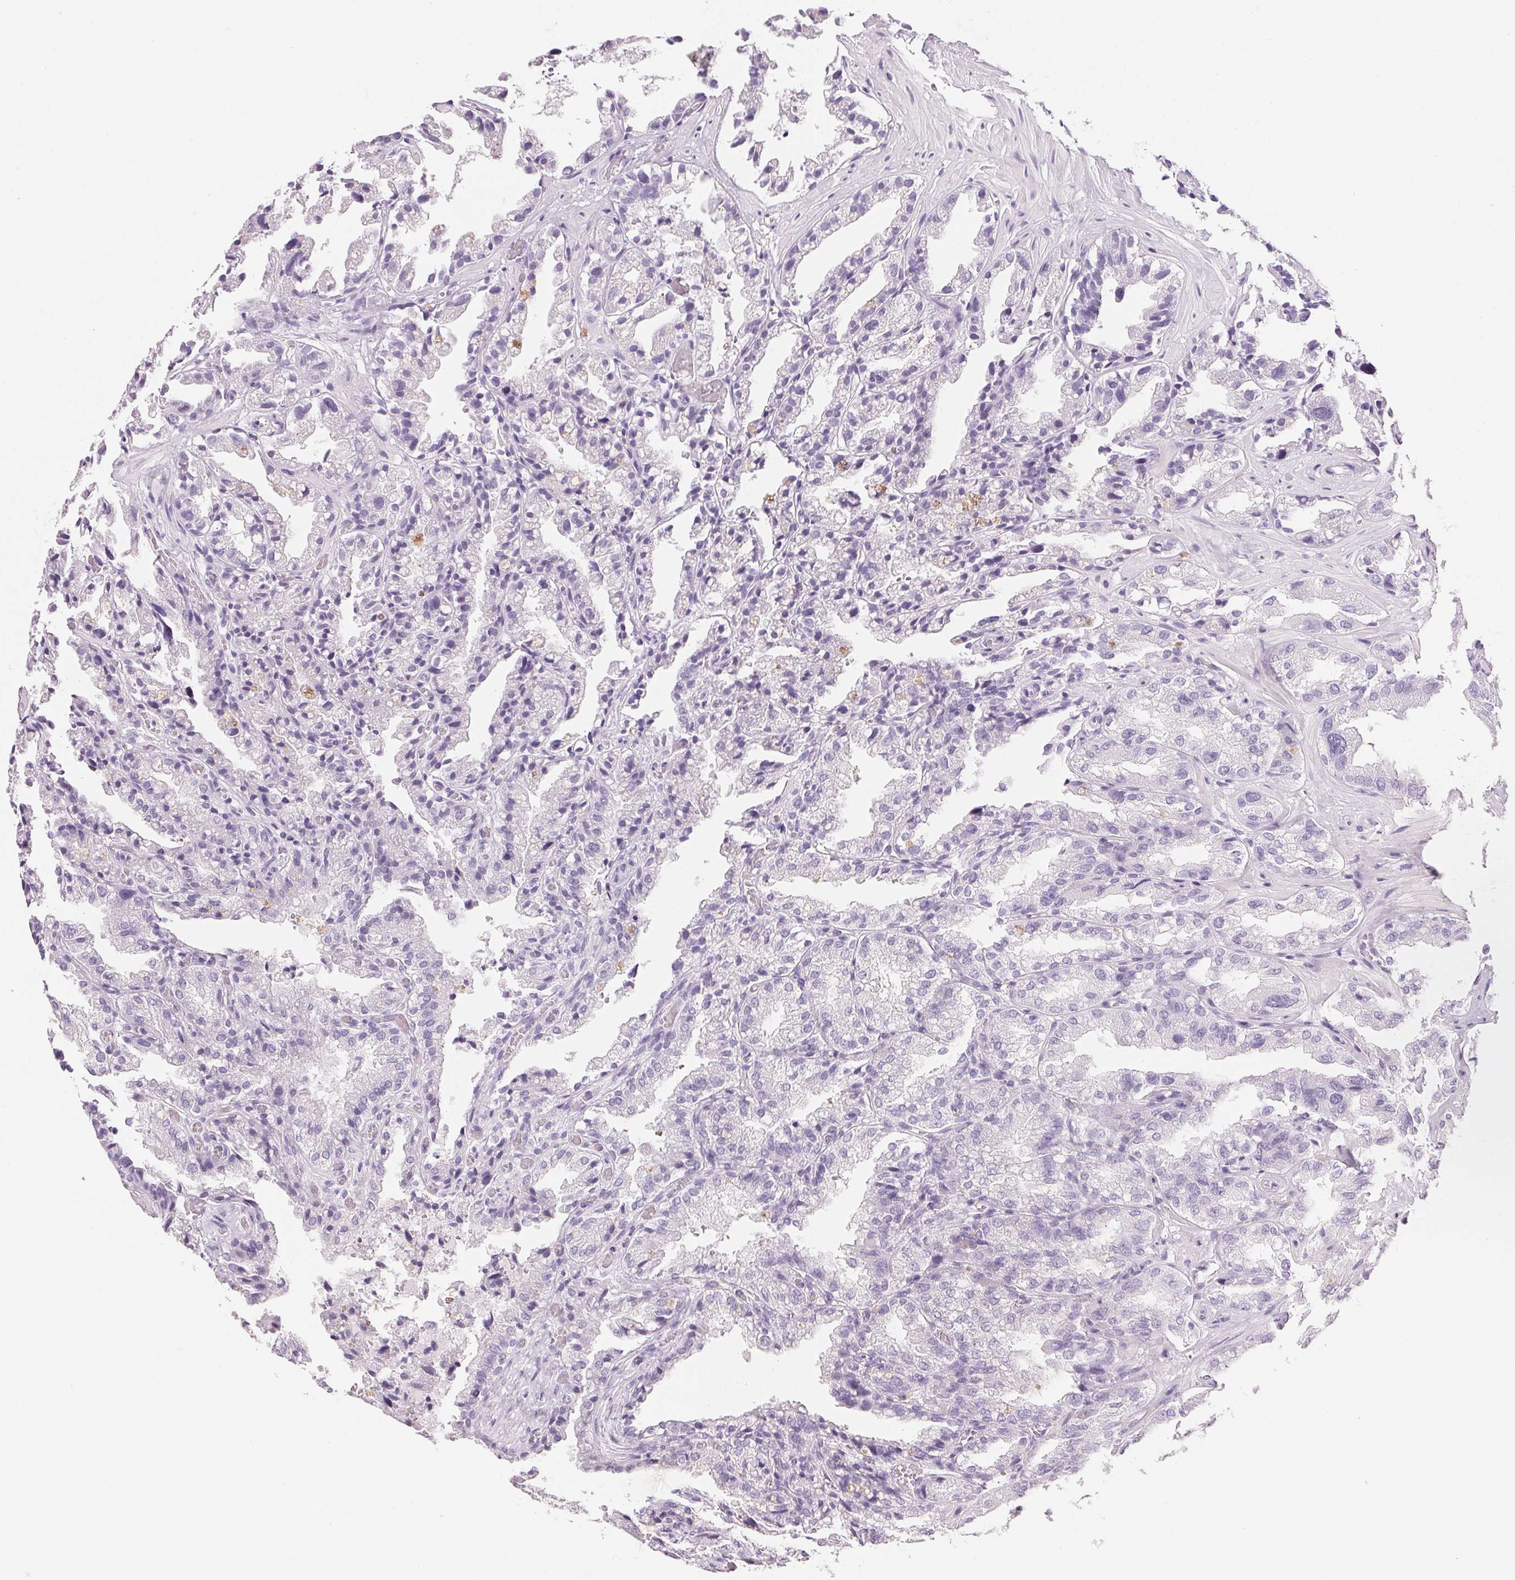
{"staining": {"intensity": "negative", "quantity": "none", "location": "none"}, "tissue": "seminal vesicle", "cell_type": "Glandular cells", "image_type": "normal", "snomed": [{"axis": "morphology", "description": "Normal tissue, NOS"}, {"axis": "topography", "description": "Seminal veicle"}], "caption": "Glandular cells are negative for protein expression in normal human seminal vesicle. The staining is performed using DAB brown chromogen with nuclei counter-stained in using hematoxylin.", "gene": "IGFBP1", "patient": {"sex": "male", "age": 57}}